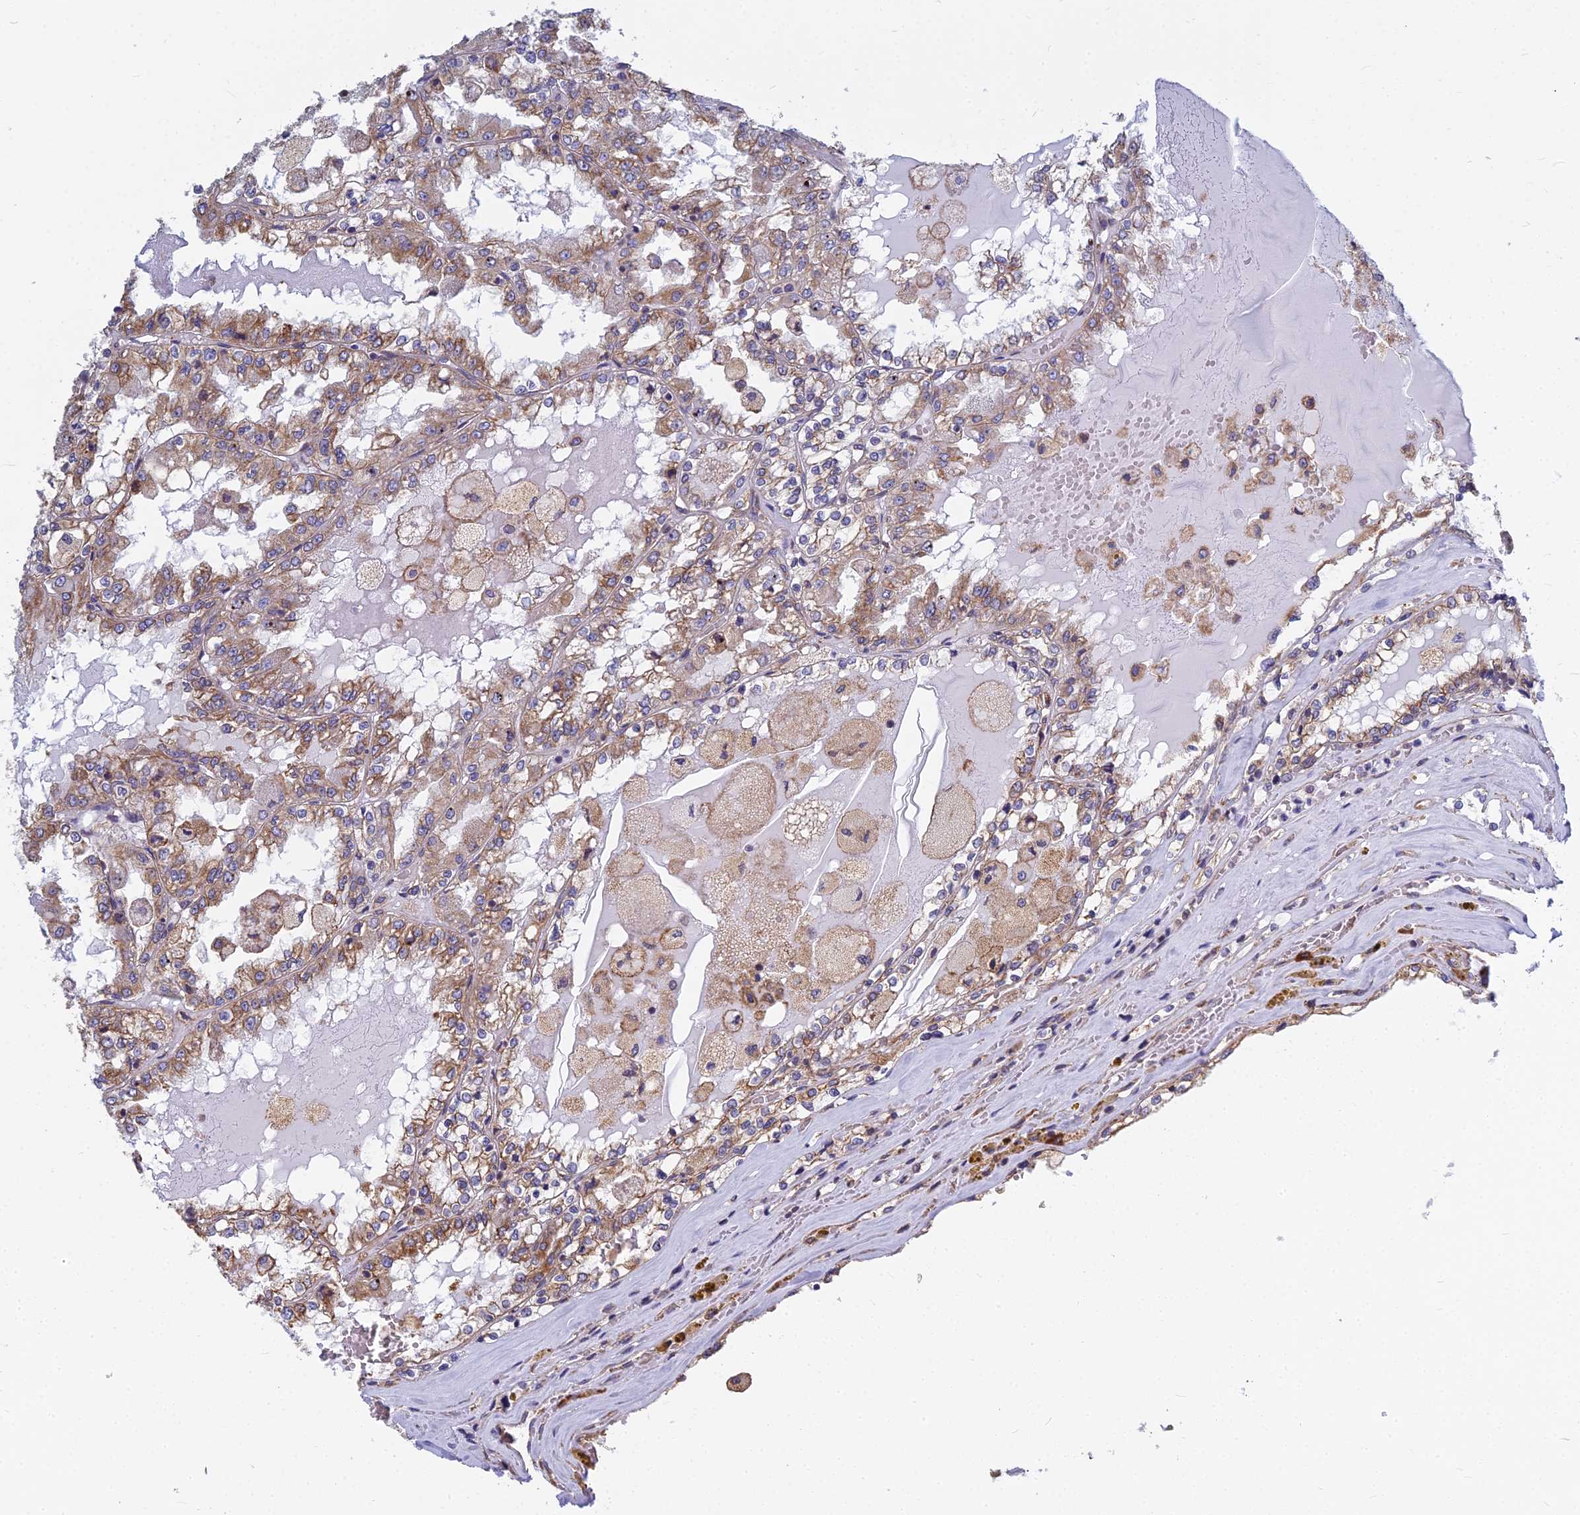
{"staining": {"intensity": "moderate", "quantity": "25%-75%", "location": "cytoplasmic/membranous"}, "tissue": "renal cancer", "cell_type": "Tumor cells", "image_type": "cancer", "snomed": [{"axis": "morphology", "description": "Adenocarcinoma, NOS"}, {"axis": "topography", "description": "Kidney"}], "caption": "This photomicrograph demonstrates renal cancer stained with IHC to label a protein in brown. The cytoplasmic/membranous of tumor cells show moderate positivity for the protein. Nuclei are counter-stained blue.", "gene": "KIAA1143", "patient": {"sex": "female", "age": 56}}